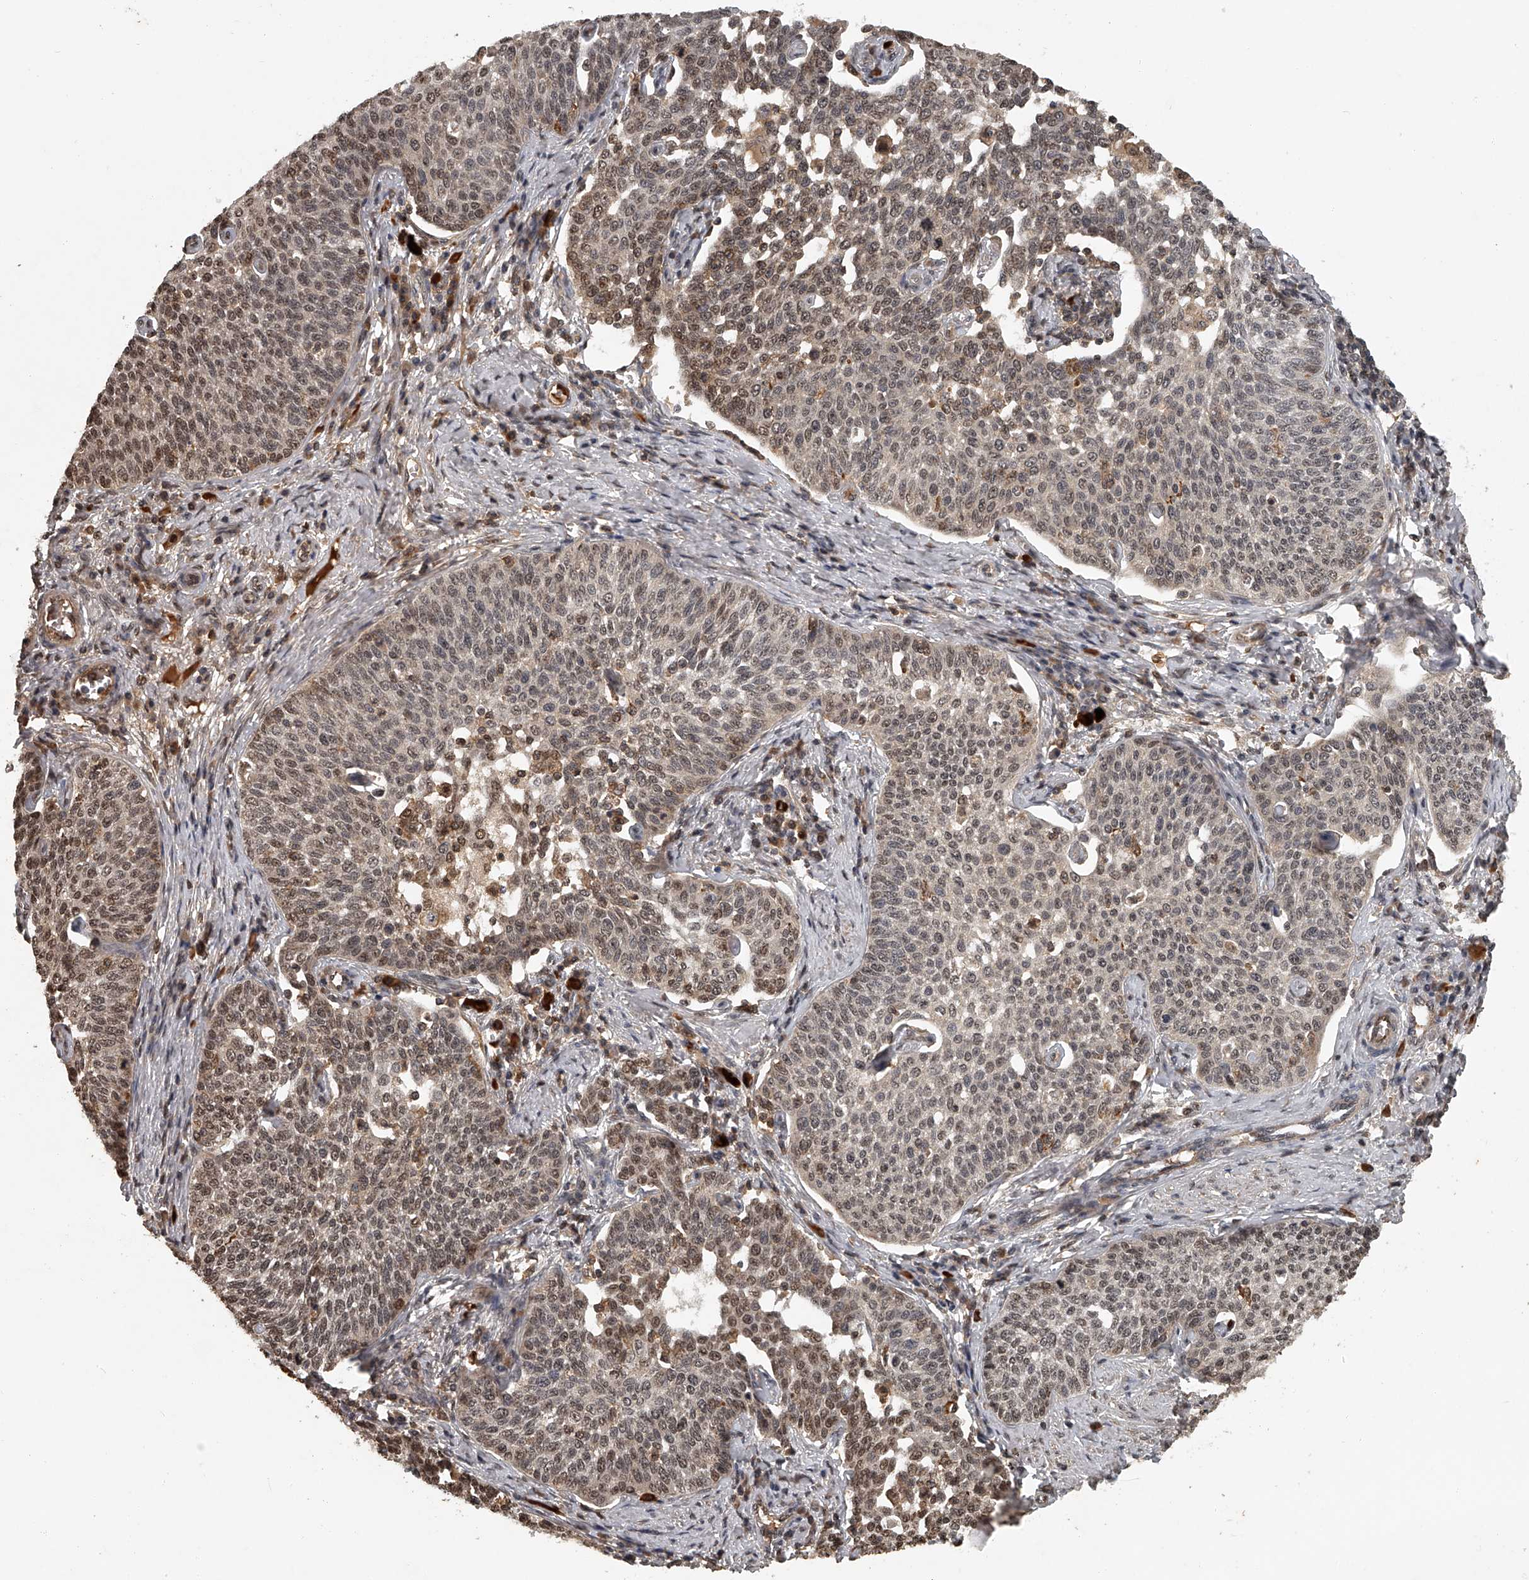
{"staining": {"intensity": "weak", "quantity": ">75%", "location": "nuclear"}, "tissue": "cervical cancer", "cell_type": "Tumor cells", "image_type": "cancer", "snomed": [{"axis": "morphology", "description": "Squamous cell carcinoma, NOS"}, {"axis": "topography", "description": "Cervix"}], "caption": "An immunohistochemistry photomicrograph of tumor tissue is shown. Protein staining in brown highlights weak nuclear positivity in squamous cell carcinoma (cervical) within tumor cells. The staining was performed using DAB (3,3'-diaminobenzidine) to visualize the protein expression in brown, while the nuclei were stained in blue with hematoxylin (Magnification: 20x).", "gene": "PLEKHG1", "patient": {"sex": "female", "age": 34}}